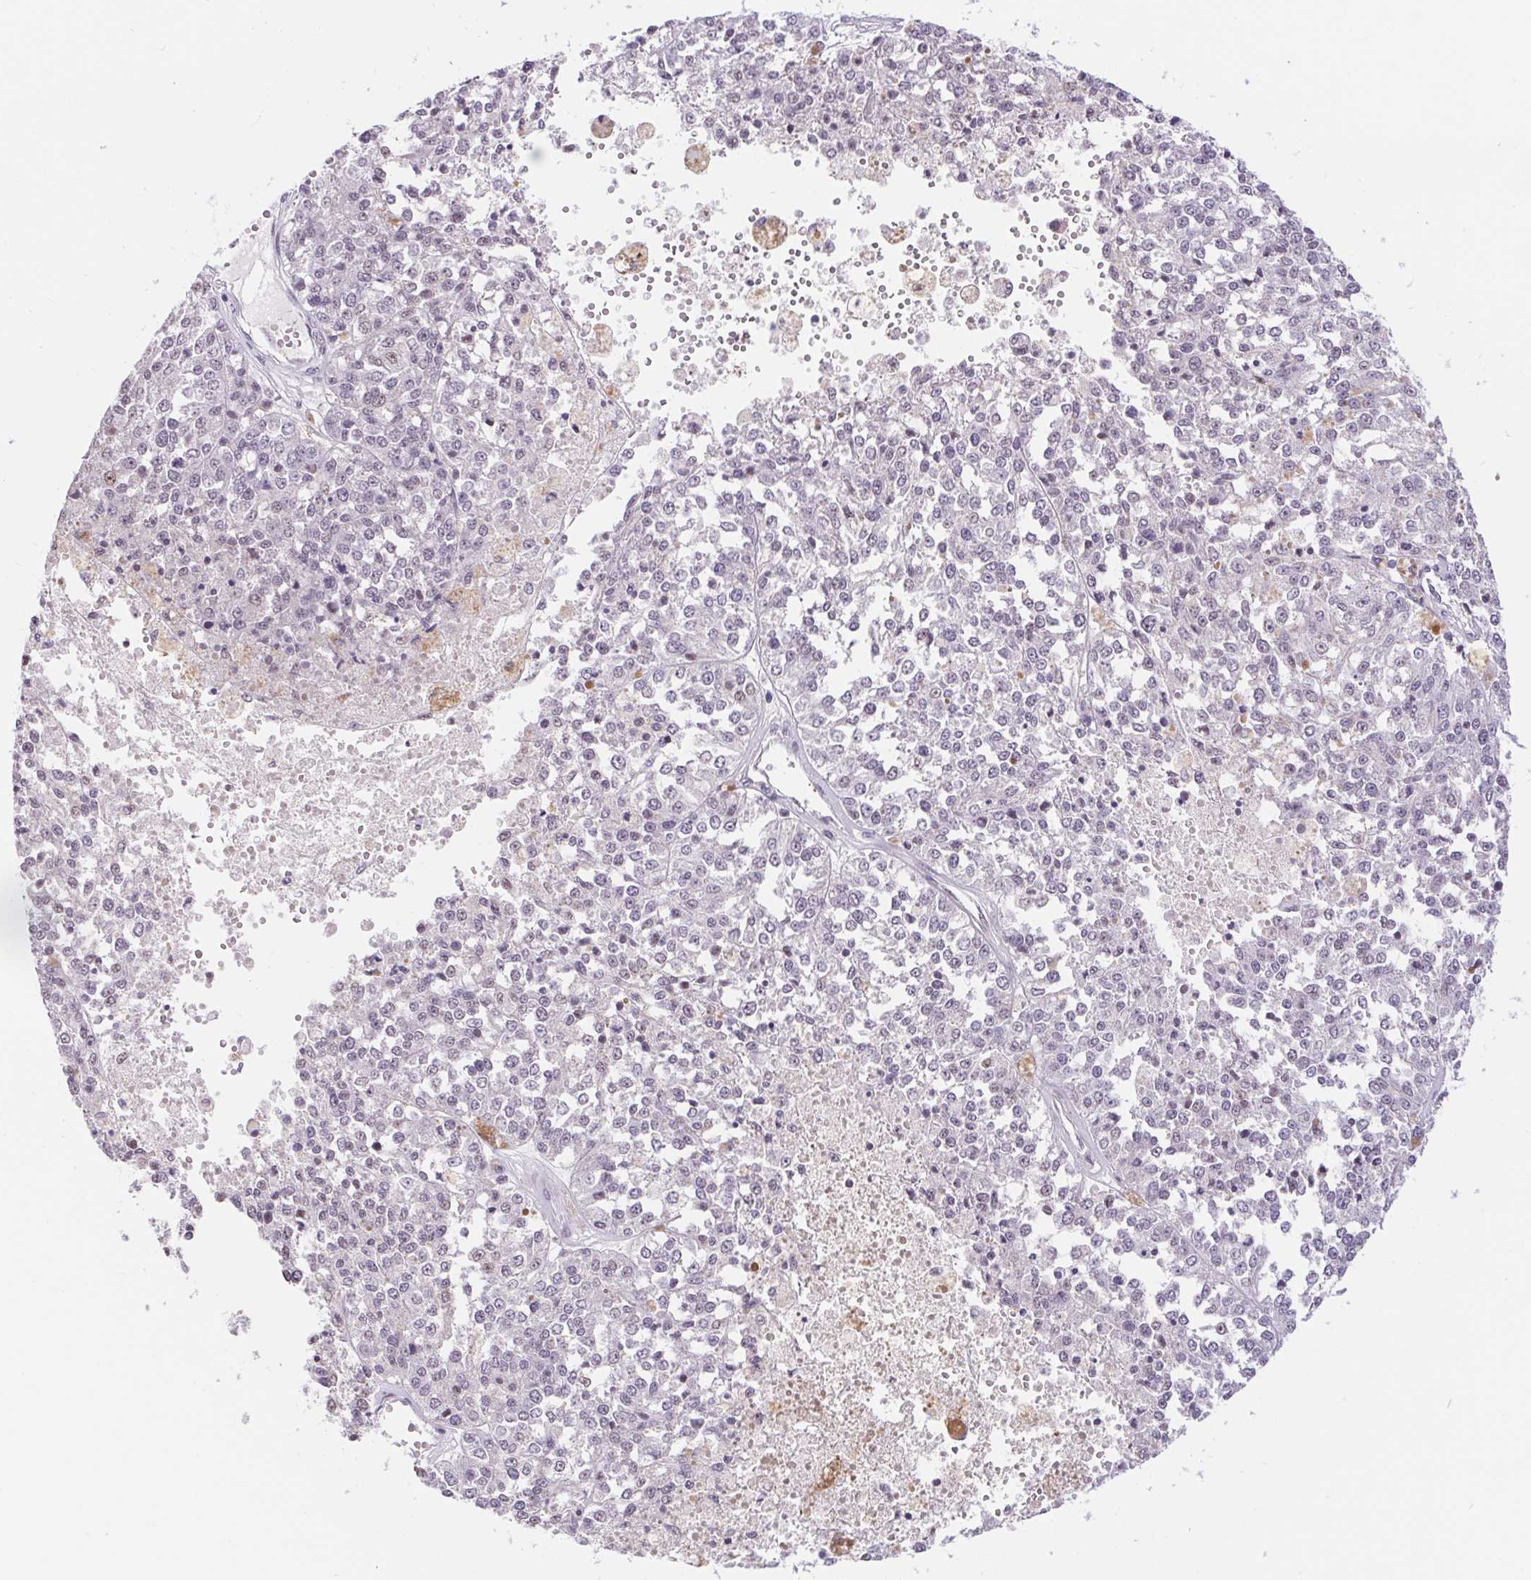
{"staining": {"intensity": "negative", "quantity": "none", "location": "none"}, "tissue": "melanoma", "cell_type": "Tumor cells", "image_type": "cancer", "snomed": [{"axis": "morphology", "description": "Malignant melanoma, Metastatic site"}, {"axis": "topography", "description": "Lymph node"}], "caption": "DAB (3,3'-diaminobenzidine) immunohistochemical staining of human malignant melanoma (metastatic site) displays no significant staining in tumor cells. (Stains: DAB immunohistochemistry with hematoxylin counter stain, Microscopy: brightfield microscopy at high magnification).", "gene": "CAND1", "patient": {"sex": "female", "age": 64}}